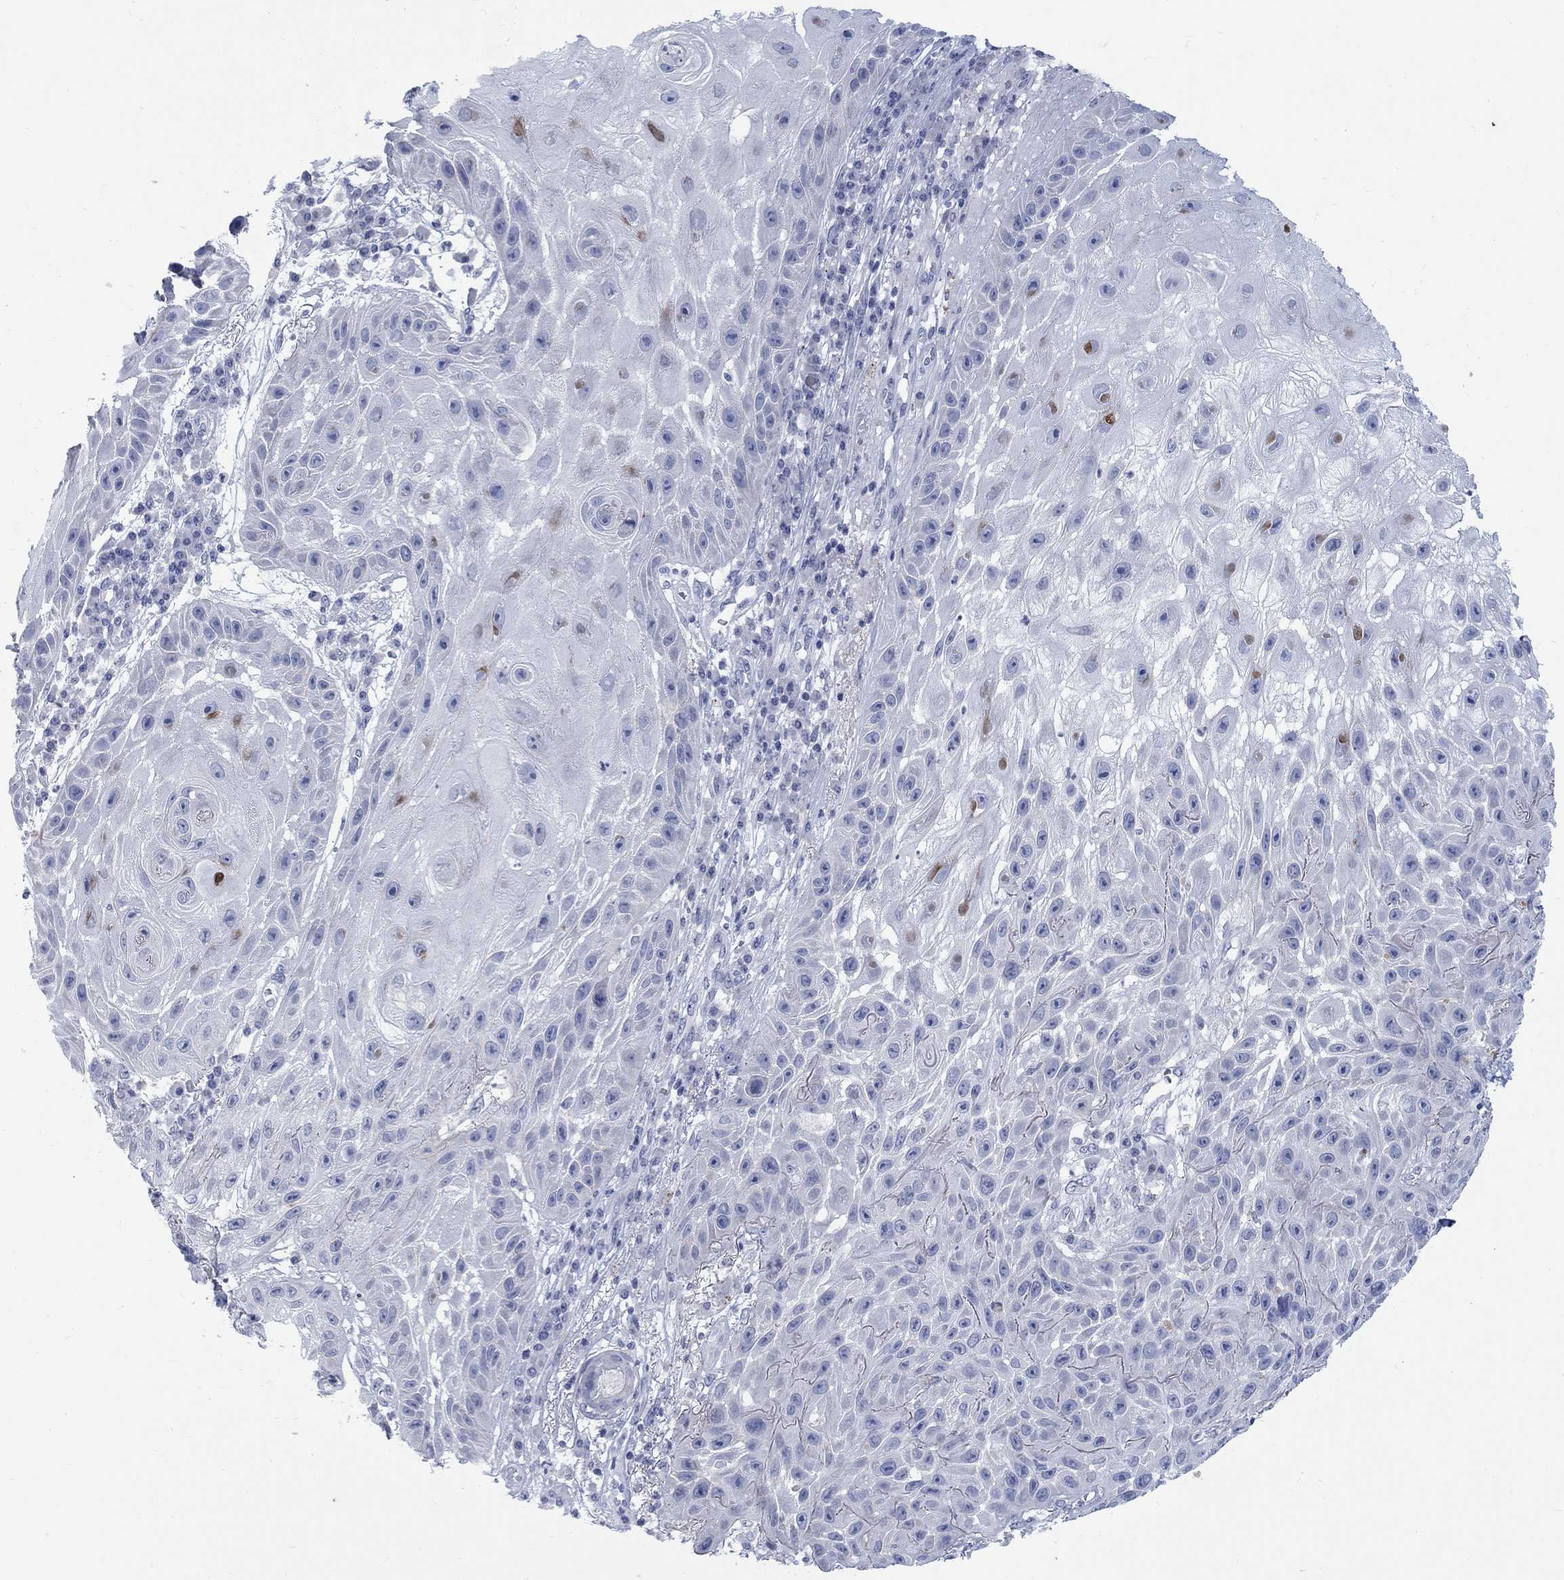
{"staining": {"intensity": "moderate", "quantity": "<25%", "location": "cytoplasmic/membranous"}, "tissue": "skin cancer", "cell_type": "Tumor cells", "image_type": "cancer", "snomed": [{"axis": "morphology", "description": "Normal tissue, NOS"}, {"axis": "morphology", "description": "Squamous cell carcinoma, NOS"}, {"axis": "topography", "description": "Skin"}], "caption": "Immunohistochemistry (IHC) staining of skin cancer, which displays low levels of moderate cytoplasmic/membranous staining in approximately <25% of tumor cells indicating moderate cytoplasmic/membranous protein expression. The staining was performed using DAB (3,3'-diaminobenzidine) (brown) for protein detection and nuclei were counterstained in hematoxylin (blue).", "gene": "RFTN2", "patient": {"sex": "male", "age": 79}}